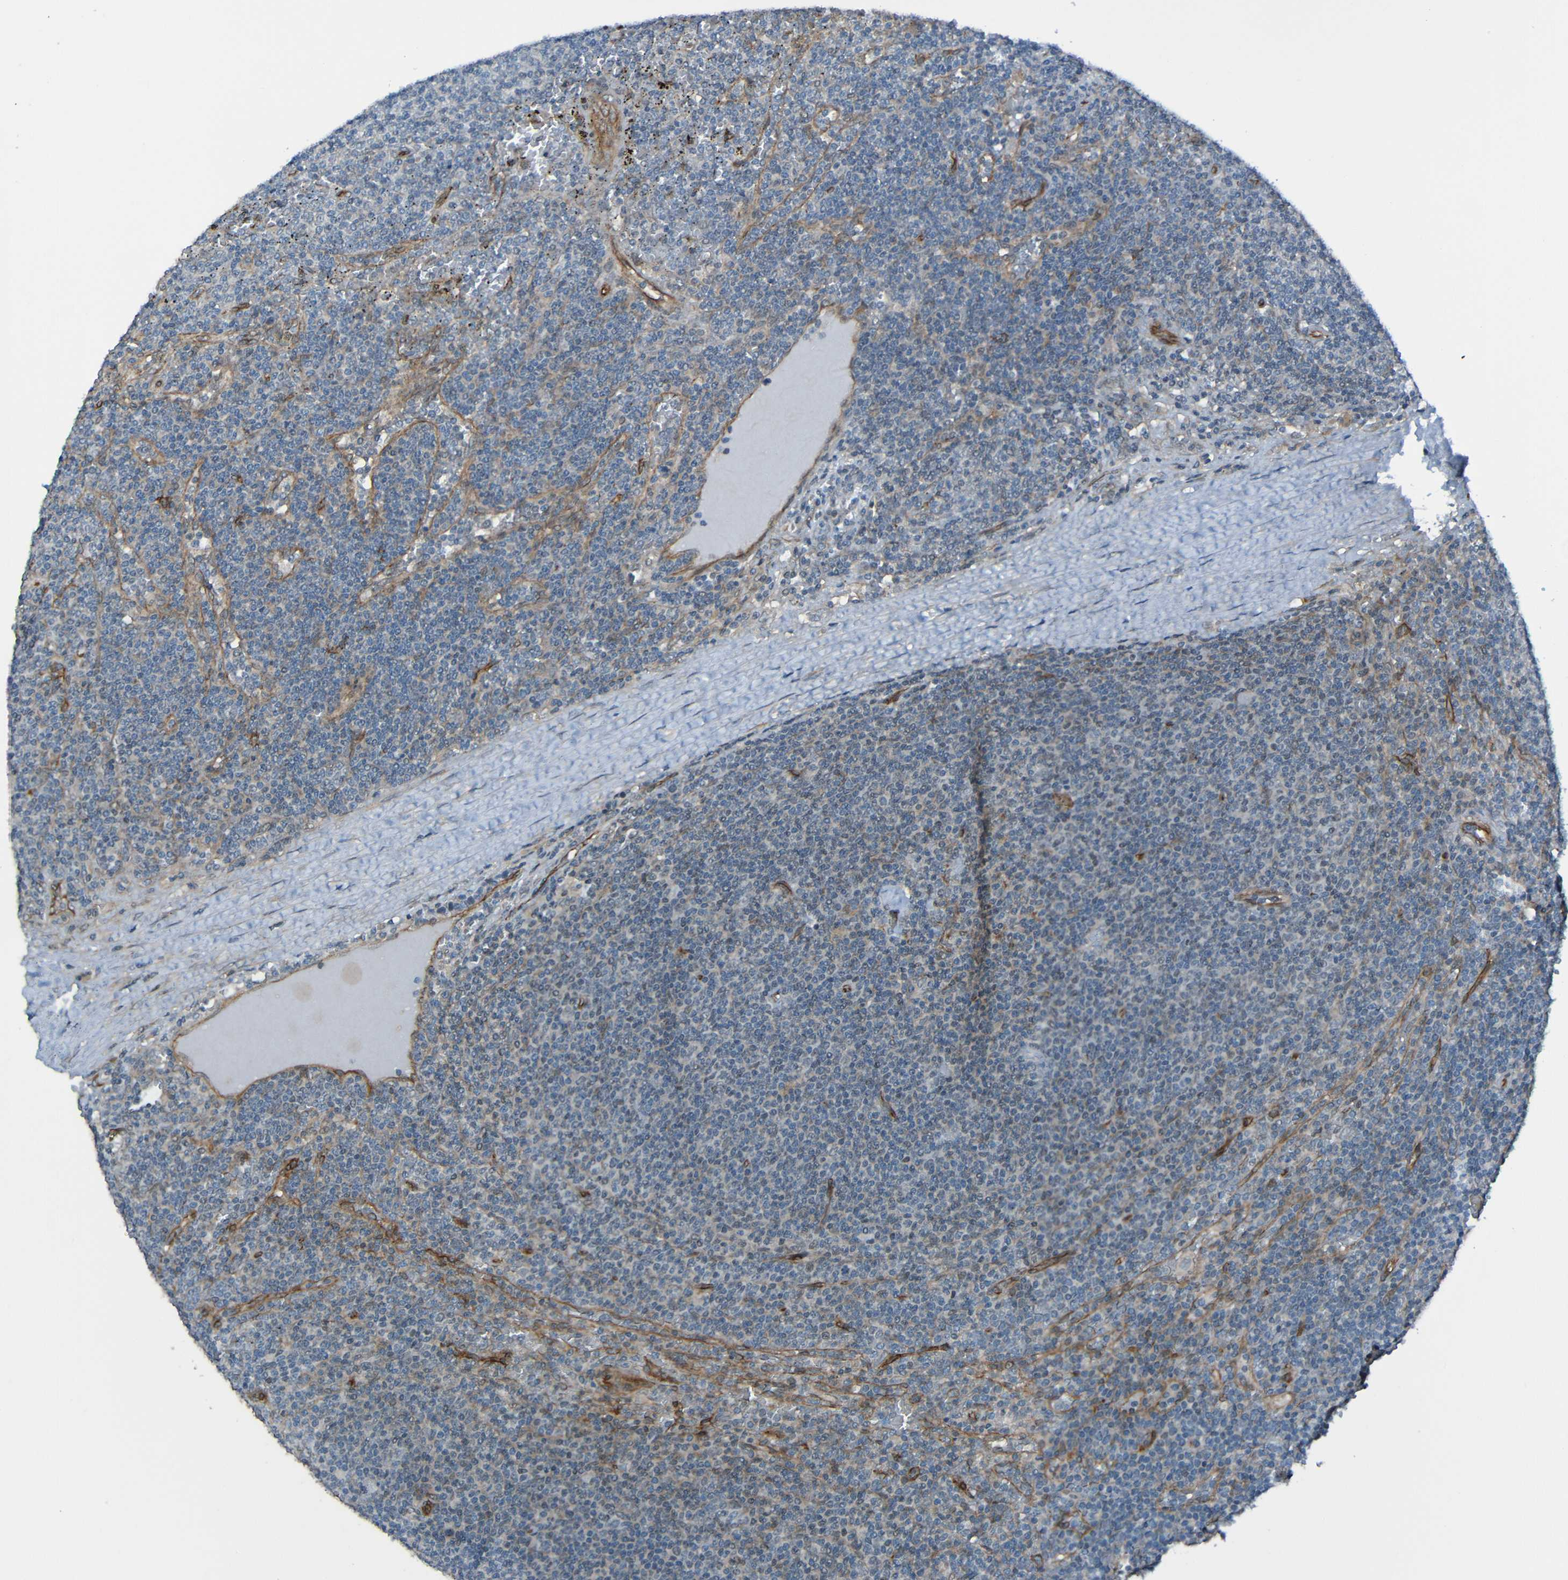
{"staining": {"intensity": "negative", "quantity": "none", "location": "none"}, "tissue": "lymphoma", "cell_type": "Tumor cells", "image_type": "cancer", "snomed": [{"axis": "morphology", "description": "Malignant lymphoma, non-Hodgkin's type, Low grade"}, {"axis": "topography", "description": "Spleen"}], "caption": "A high-resolution histopathology image shows immunohistochemistry staining of low-grade malignant lymphoma, non-Hodgkin's type, which demonstrates no significant expression in tumor cells.", "gene": "LGR5", "patient": {"sex": "female", "age": 50}}